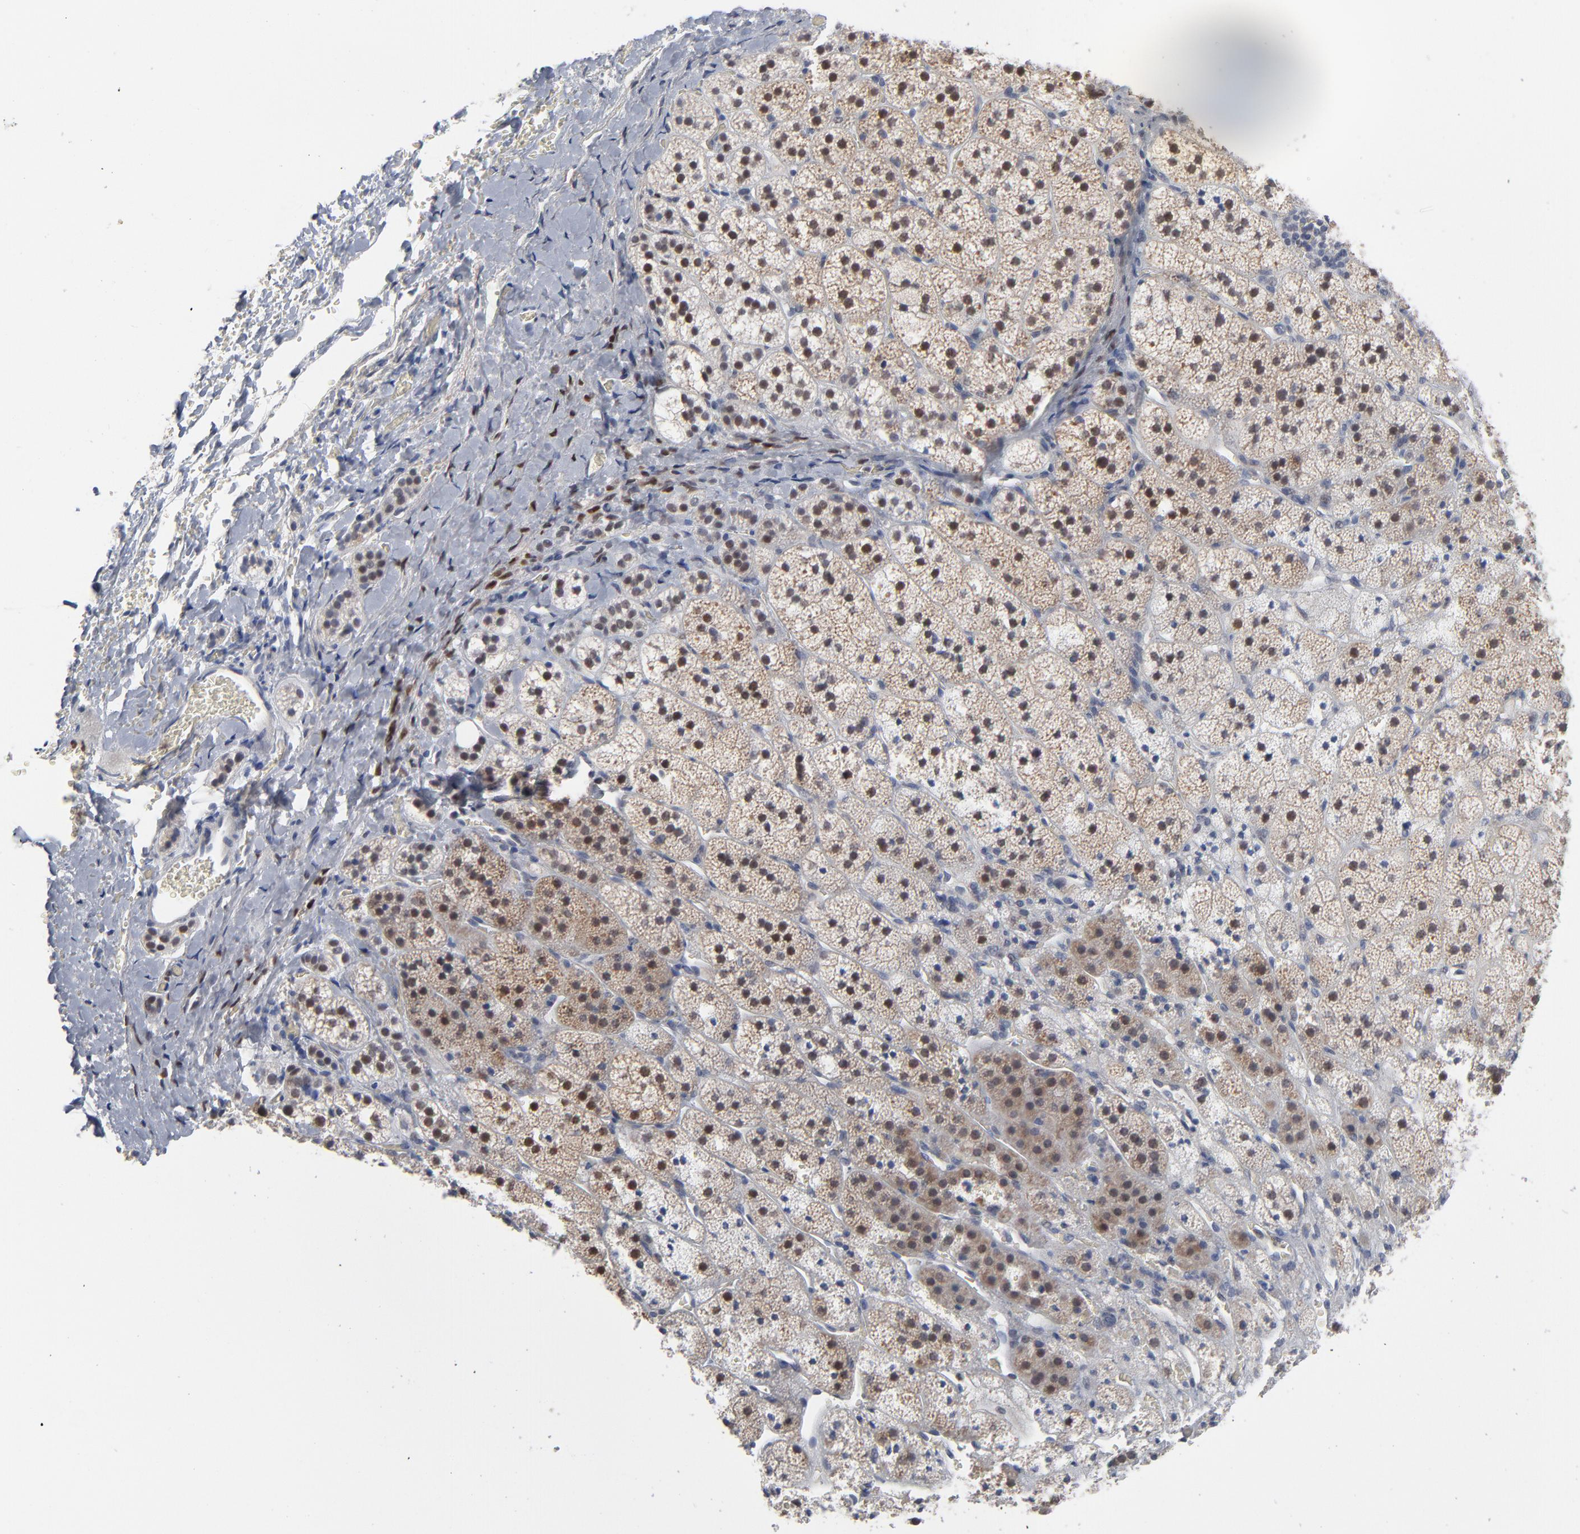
{"staining": {"intensity": "moderate", "quantity": "25%-75%", "location": "cytoplasmic/membranous,nuclear"}, "tissue": "adrenal gland", "cell_type": "Glandular cells", "image_type": "normal", "snomed": [{"axis": "morphology", "description": "Normal tissue, NOS"}, {"axis": "topography", "description": "Adrenal gland"}], "caption": "Adrenal gland stained with immunohistochemistry (IHC) demonstrates moderate cytoplasmic/membranous,nuclear positivity in approximately 25%-75% of glandular cells.", "gene": "FOXN2", "patient": {"sex": "female", "age": 44}}